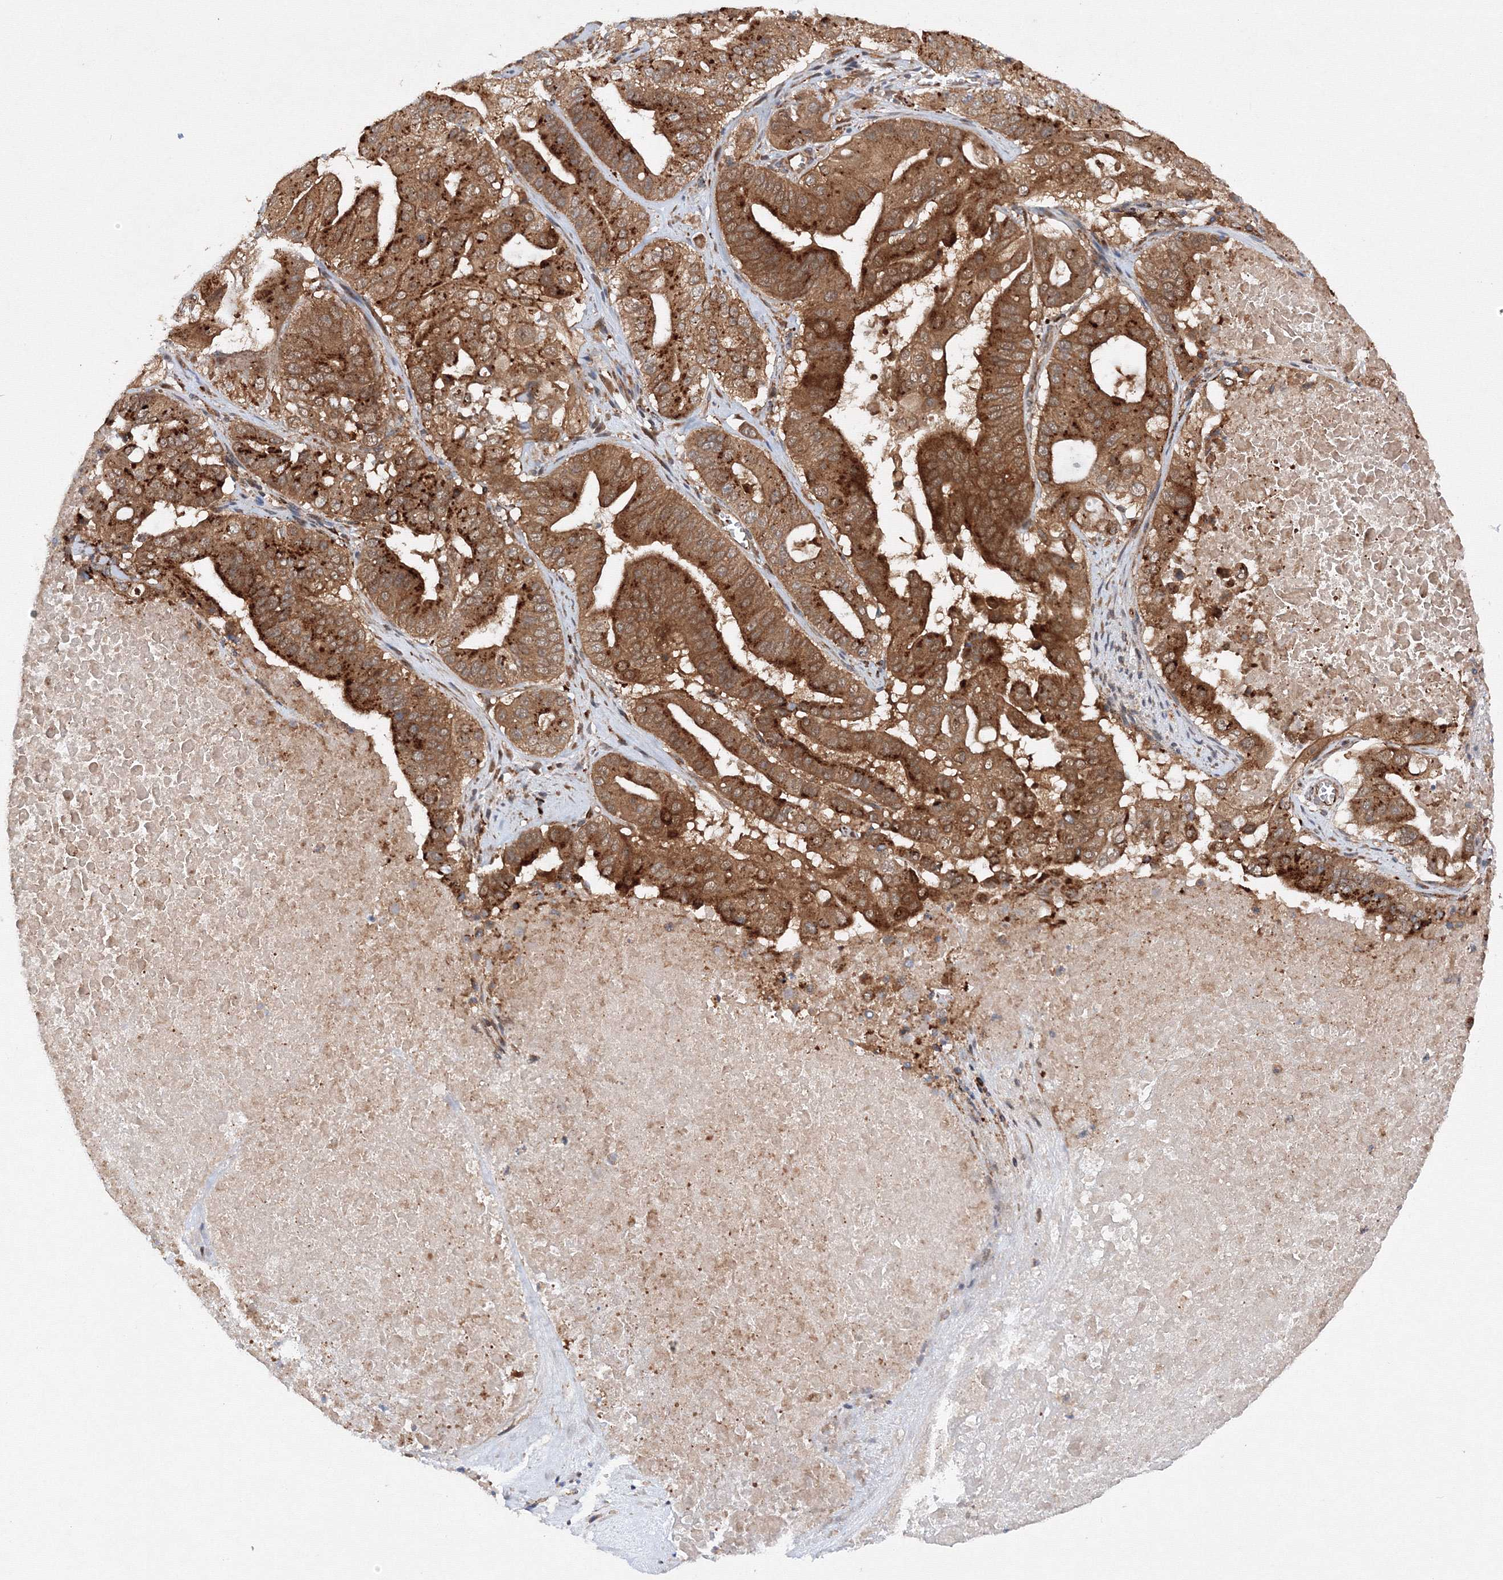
{"staining": {"intensity": "strong", "quantity": ">75%", "location": "cytoplasmic/membranous"}, "tissue": "pancreatic cancer", "cell_type": "Tumor cells", "image_type": "cancer", "snomed": [{"axis": "morphology", "description": "Adenocarcinoma, NOS"}, {"axis": "topography", "description": "Pancreas"}], "caption": "Protein staining exhibits strong cytoplasmic/membranous positivity in about >75% of tumor cells in adenocarcinoma (pancreatic).", "gene": "DCTD", "patient": {"sex": "female", "age": 77}}